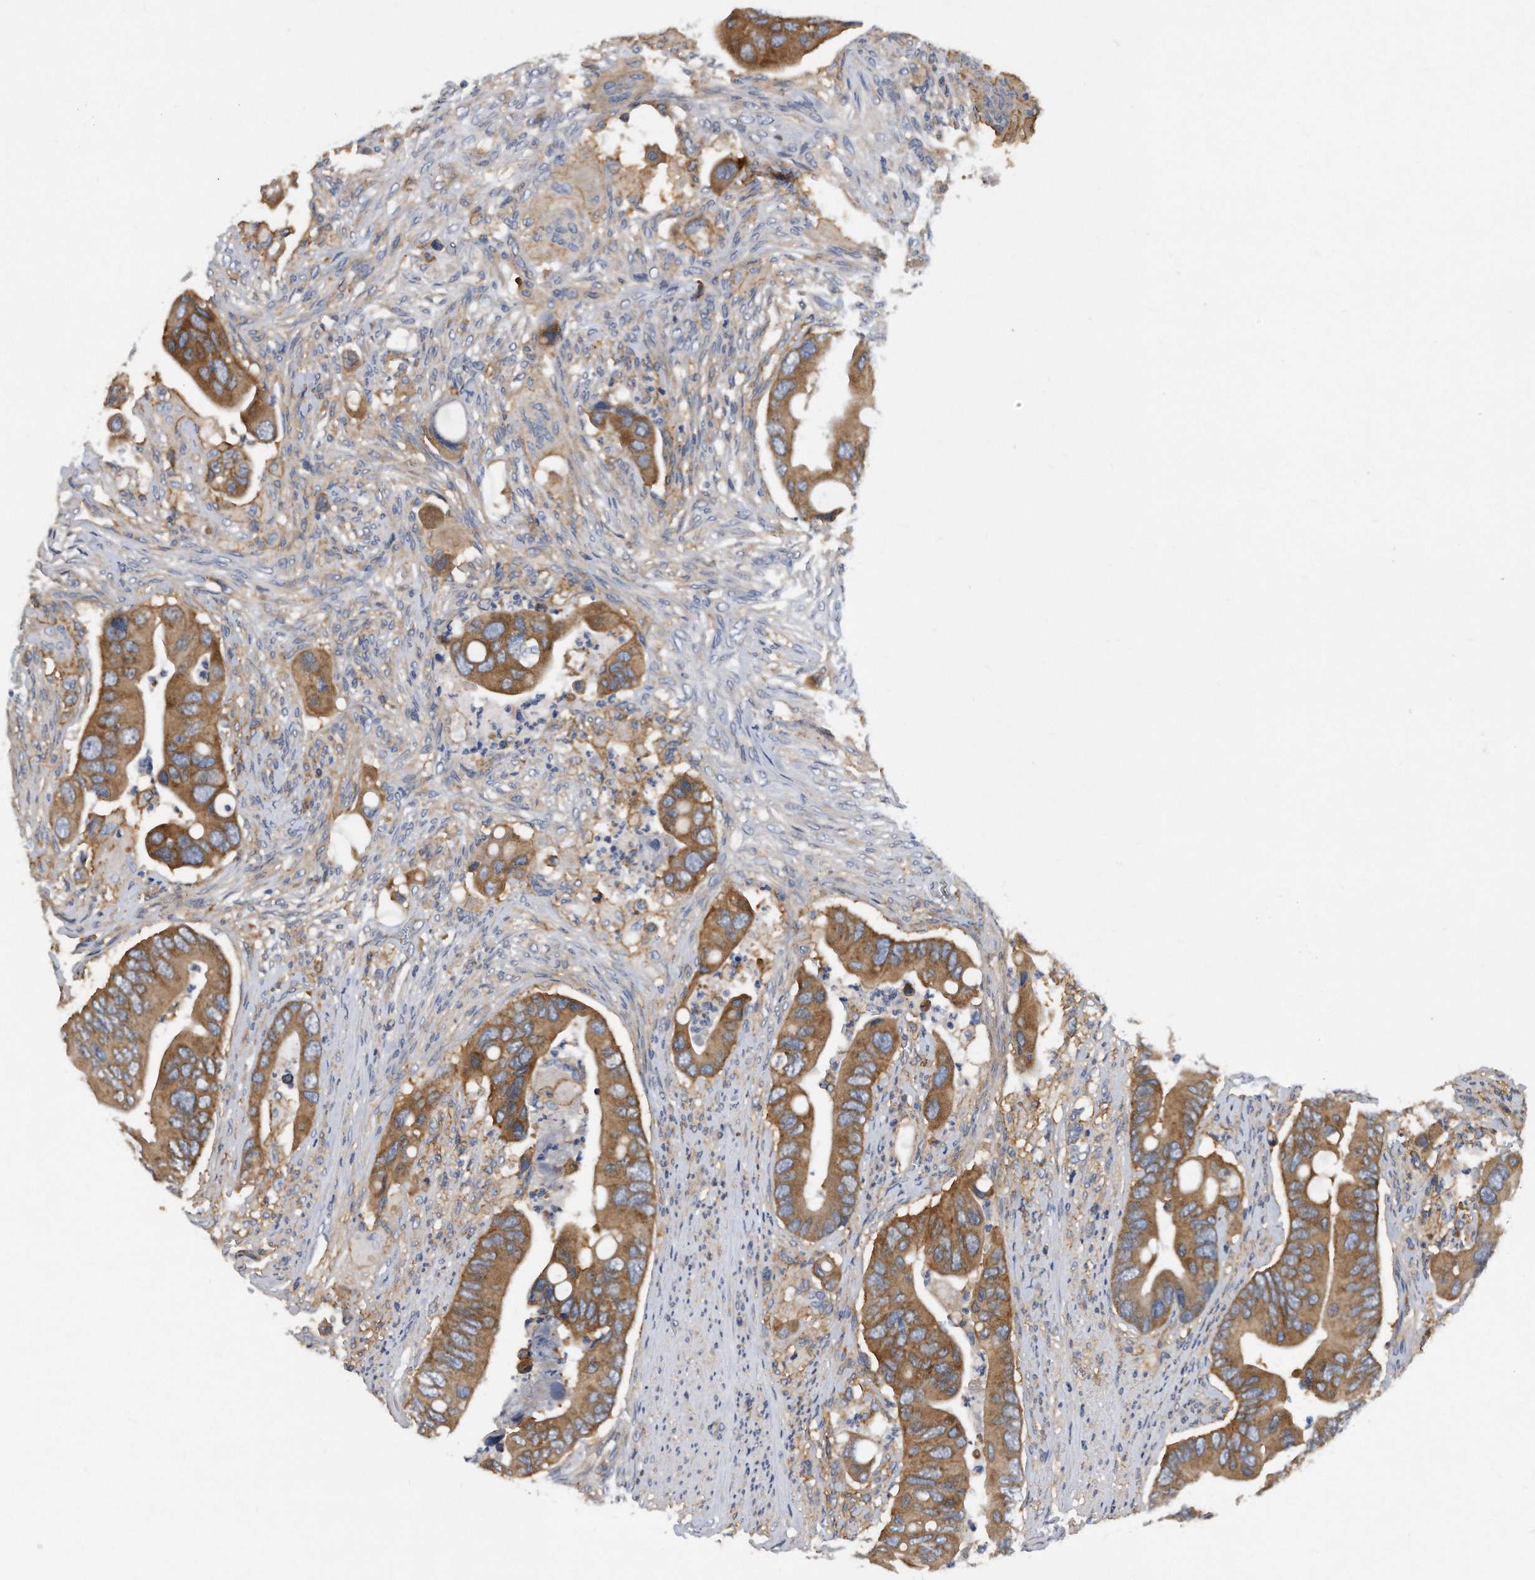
{"staining": {"intensity": "moderate", "quantity": ">75%", "location": "cytoplasmic/membranous"}, "tissue": "colorectal cancer", "cell_type": "Tumor cells", "image_type": "cancer", "snomed": [{"axis": "morphology", "description": "Adenocarcinoma, NOS"}, {"axis": "topography", "description": "Rectum"}], "caption": "Approximately >75% of tumor cells in colorectal adenocarcinoma show moderate cytoplasmic/membranous protein expression as visualized by brown immunohistochemical staining.", "gene": "ATG5", "patient": {"sex": "female", "age": 57}}